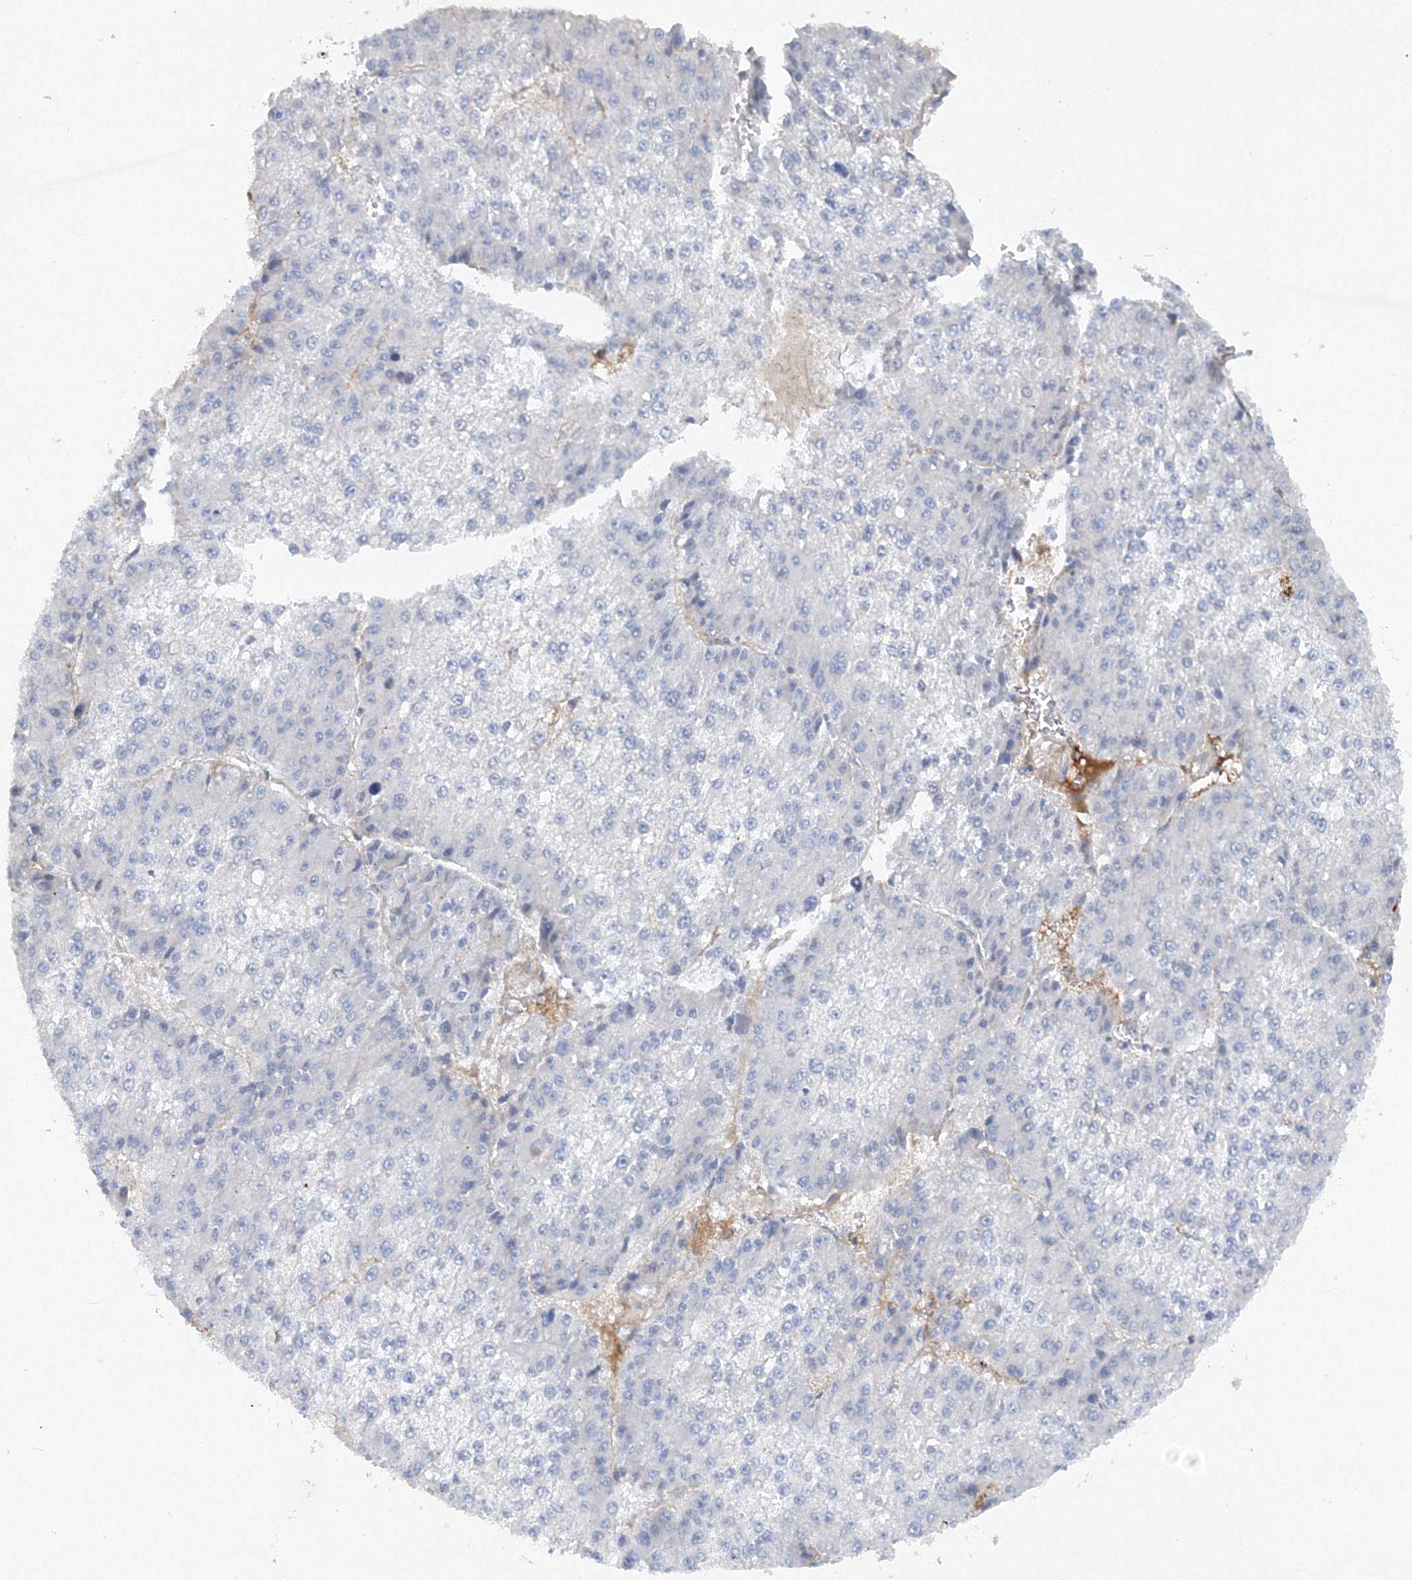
{"staining": {"intensity": "negative", "quantity": "none", "location": "none"}, "tissue": "liver cancer", "cell_type": "Tumor cells", "image_type": "cancer", "snomed": [{"axis": "morphology", "description": "Carcinoma, Hepatocellular, NOS"}, {"axis": "topography", "description": "Liver"}], "caption": "There is no significant positivity in tumor cells of liver cancer. The staining was performed using DAB to visualize the protein expression in brown, while the nuclei were stained in blue with hematoxylin (Magnification: 20x).", "gene": "TANC1", "patient": {"sex": "female", "age": 73}}